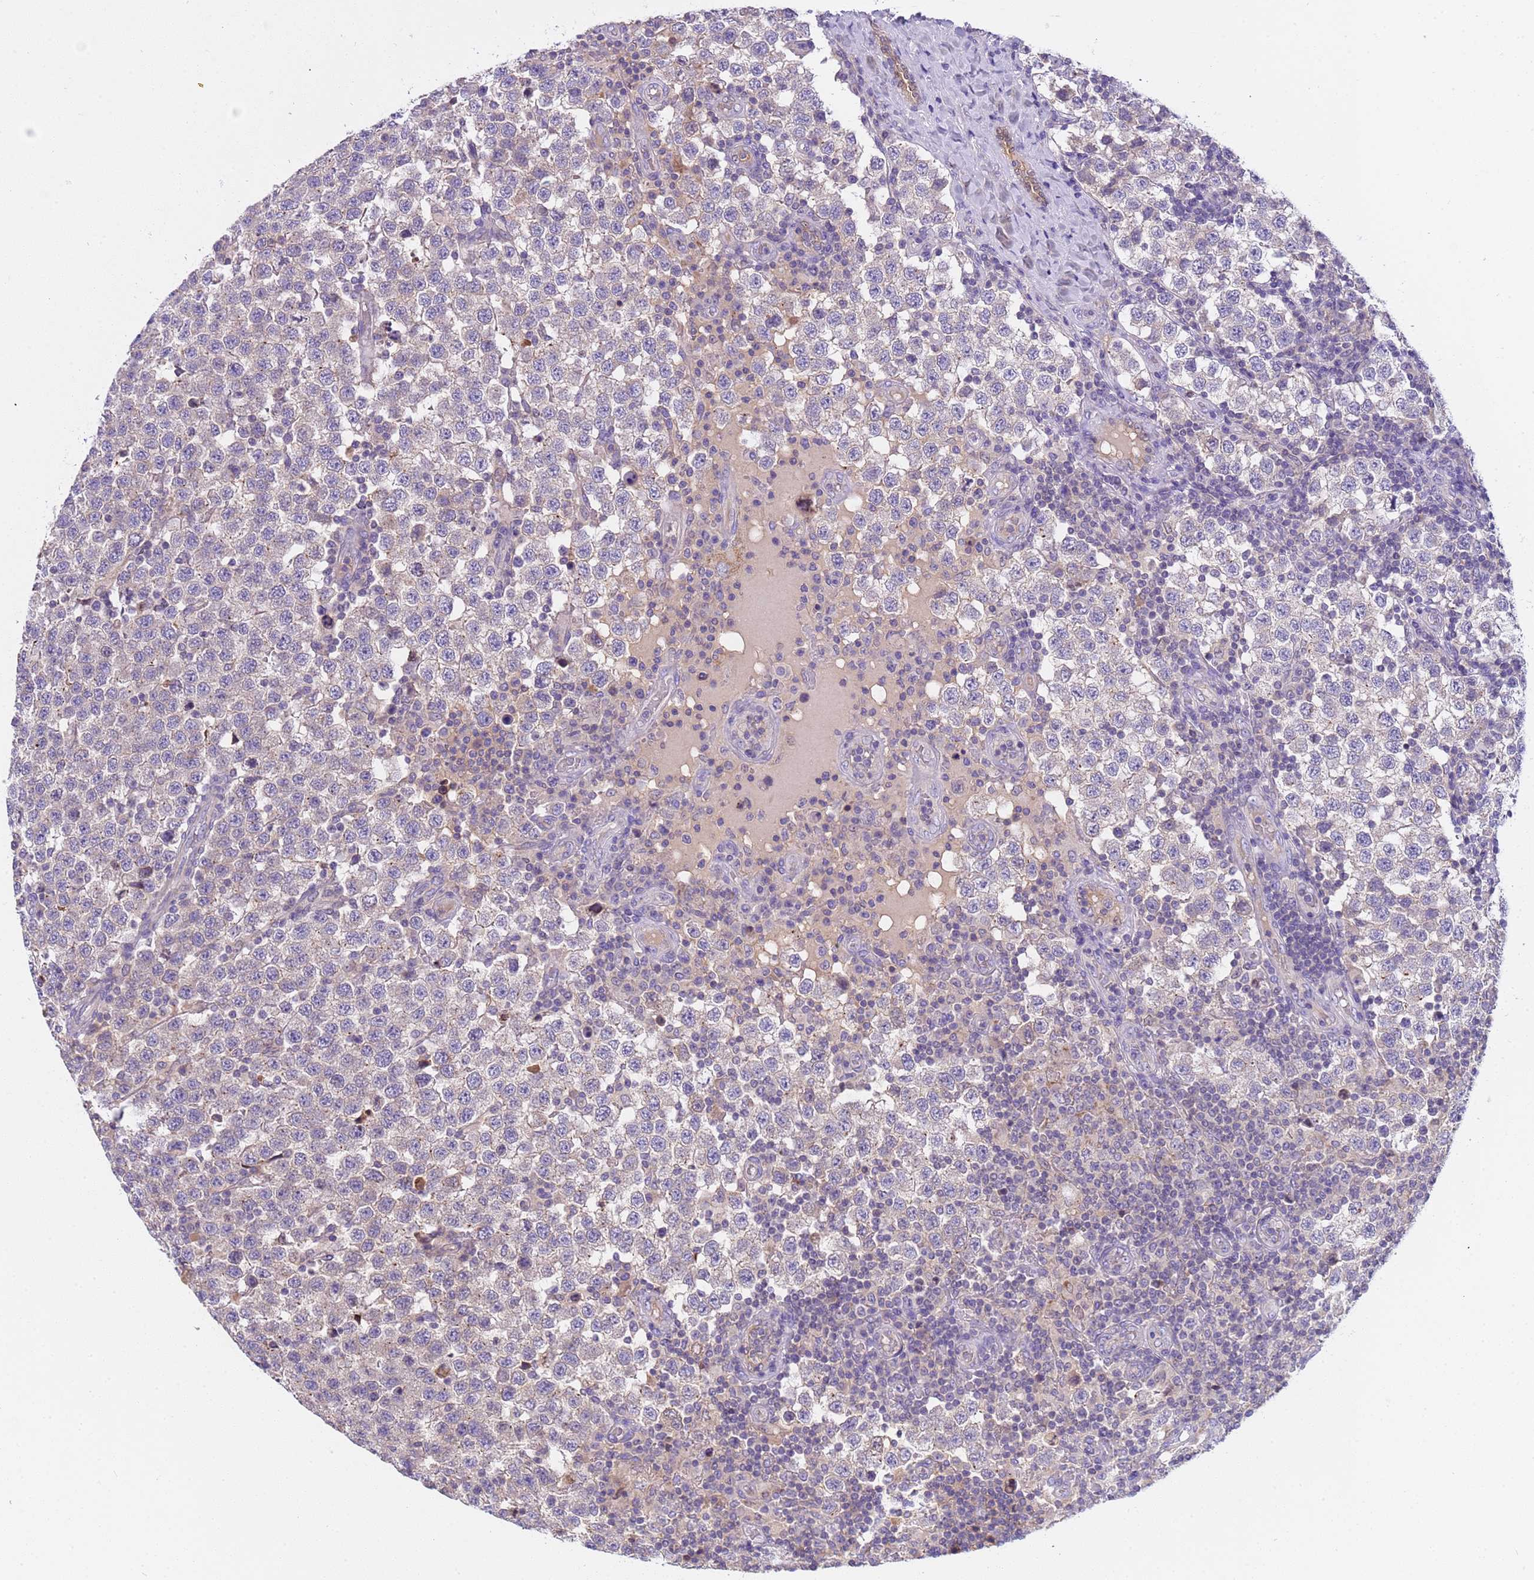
{"staining": {"intensity": "negative", "quantity": "none", "location": "none"}, "tissue": "testis cancer", "cell_type": "Tumor cells", "image_type": "cancer", "snomed": [{"axis": "morphology", "description": "Seminoma, NOS"}, {"axis": "topography", "description": "Testis"}], "caption": "High magnification brightfield microscopy of testis seminoma stained with DAB (3,3'-diaminobenzidine) (brown) and counterstained with hematoxylin (blue): tumor cells show no significant expression. (IHC, brightfield microscopy, high magnification).", "gene": "PLCXD3", "patient": {"sex": "male", "age": 34}}